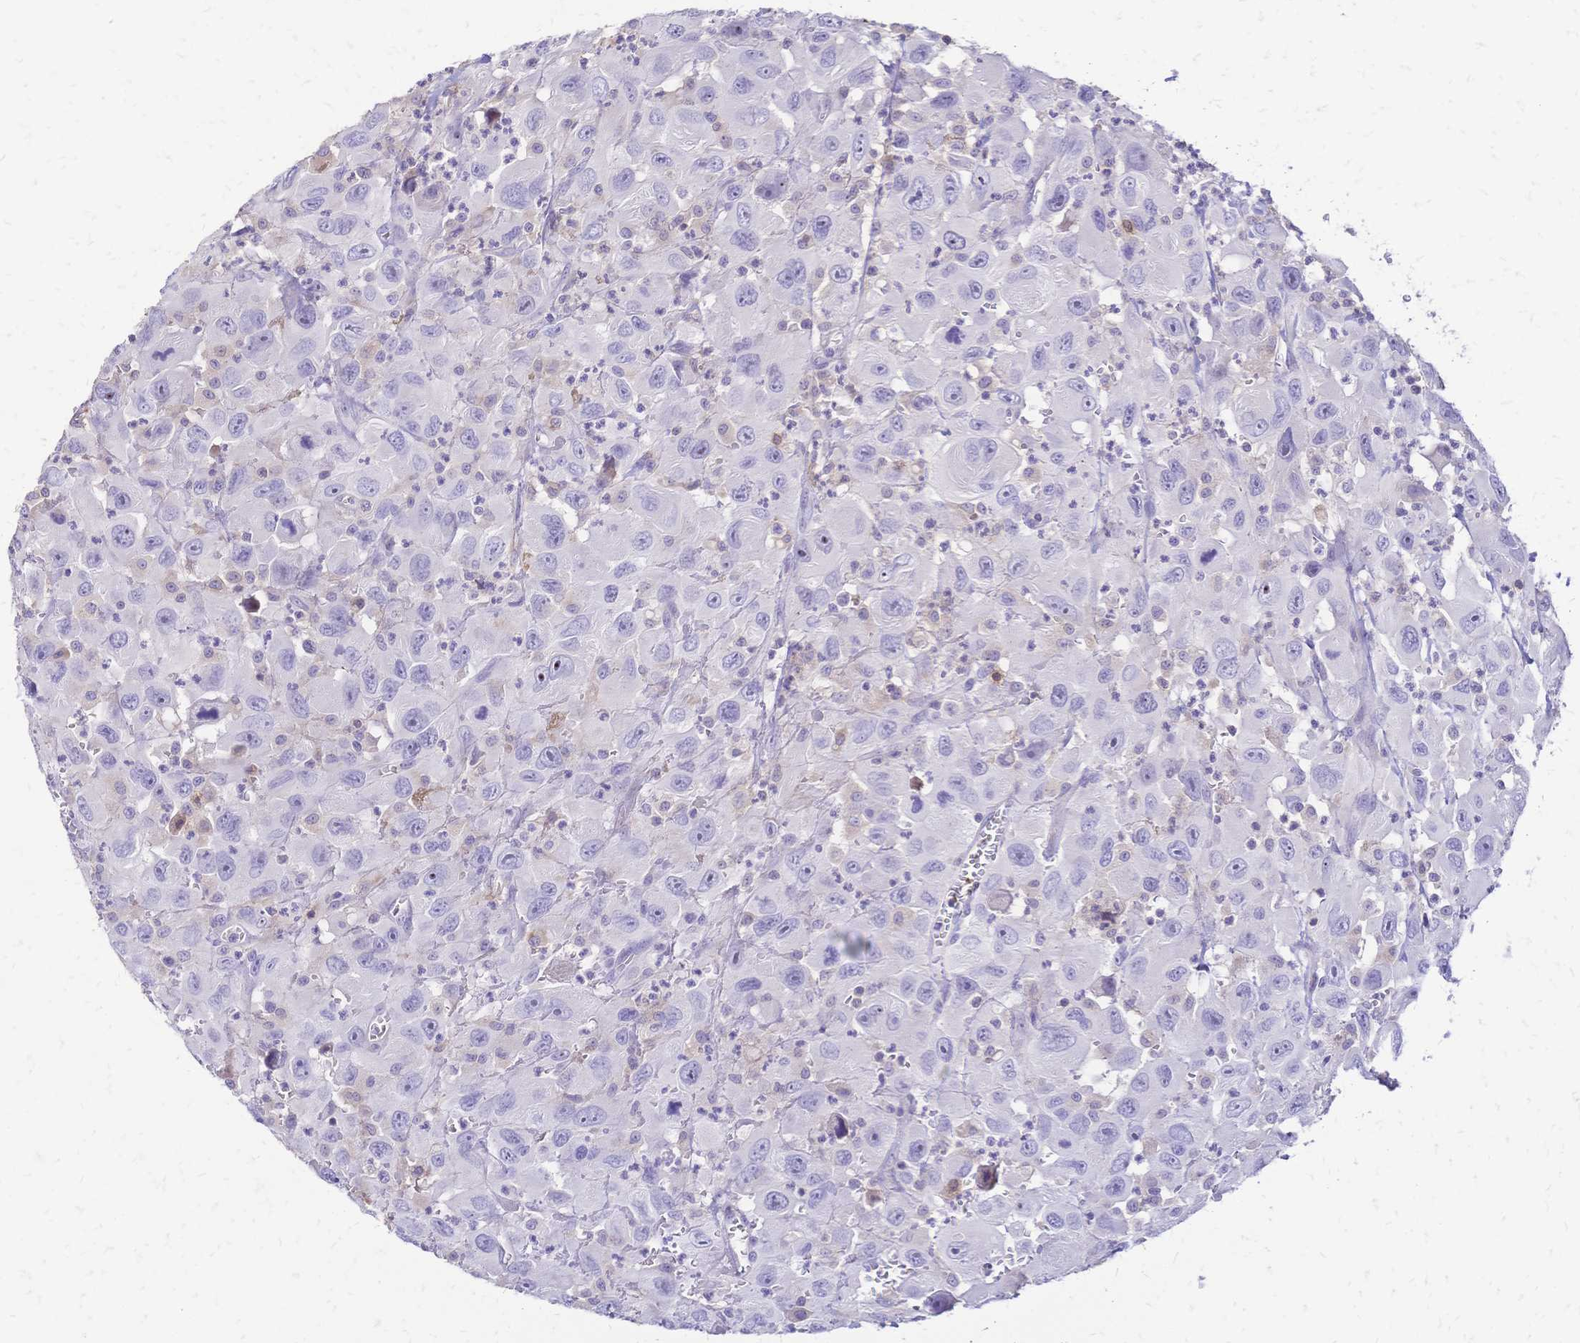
{"staining": {"intensity": "negative", "quantity": "none", "location": "none"}, "tissue": "head and neck cancer", "cell_type": "Tumor cells", "image_type": "cancer", "snomed": [{"axis": "morphology", "description": "Squamous cell carcinoma, NOS"}, {"axis": "morphology", "description": "Squamous cell carcinoma, metastatic, NOS"}, {"axis": "topography", "description": "Oral tissue"}, {"axis": "topography", "description": "Head-Neck"}], "caption": "This is an immunohistochemistry photomicrograph of human head and neck cancer (squamous cell carcinoma). There is no staining in tumor cells.", "gene": "IL2RA", "patient": {"sex": "female", "age": 85}}